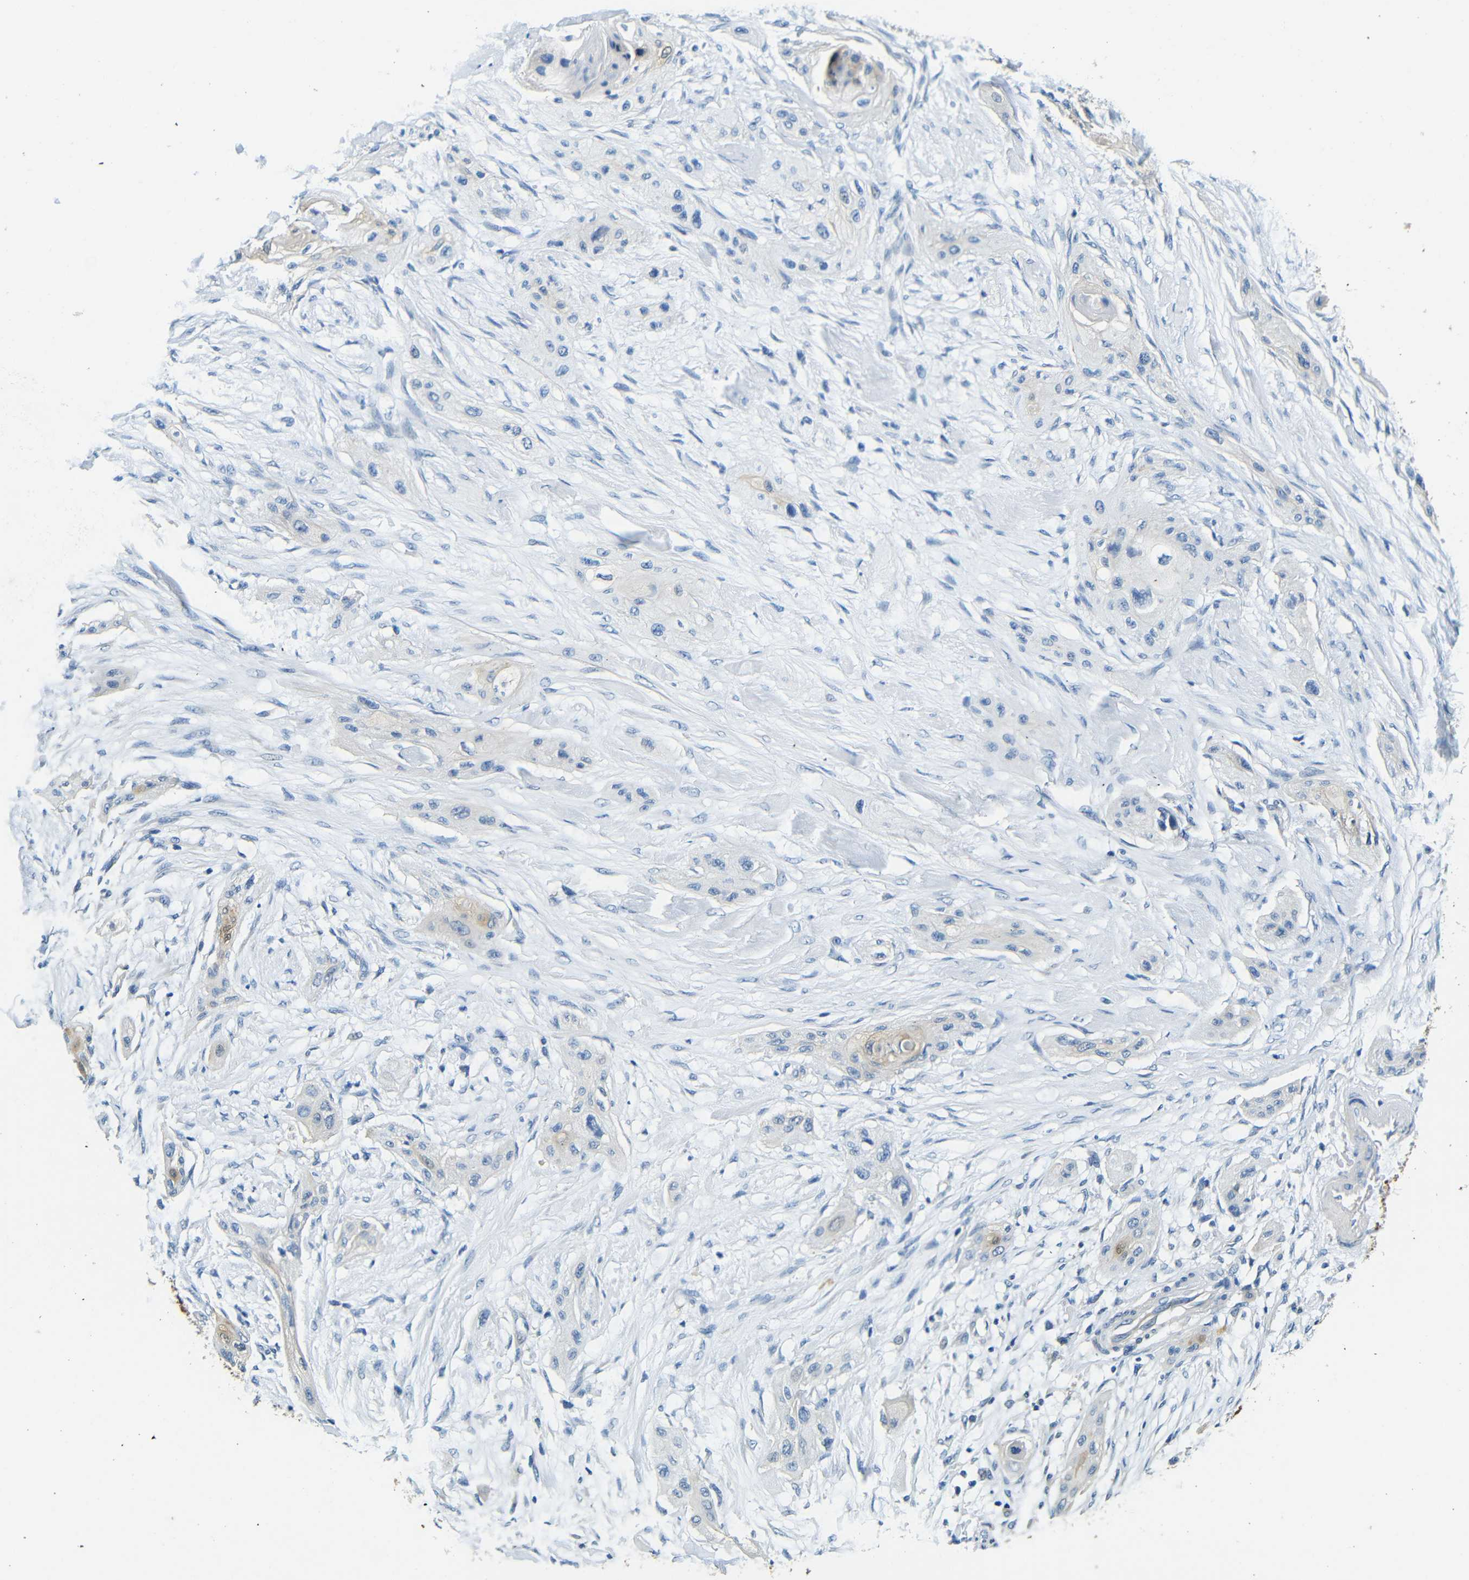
{"staining": {"intensity": "negative", "quantity": "none", "location": "none"}, "tissue": "lung cancer", "cell_type": "Tumor cells", "image_type": "cancer", "snomed": [{"axis": "morphology", "description": "Squamous cell carcinoma, NOS"}, {"axis": "topography", "description": "Lung"}], "caption": "There is no significant positivity in tumor cells of lung cancer (squamous cell carcinoma).", "gene": "FMO5", "patient": {"sex": "female", "age": 47}}